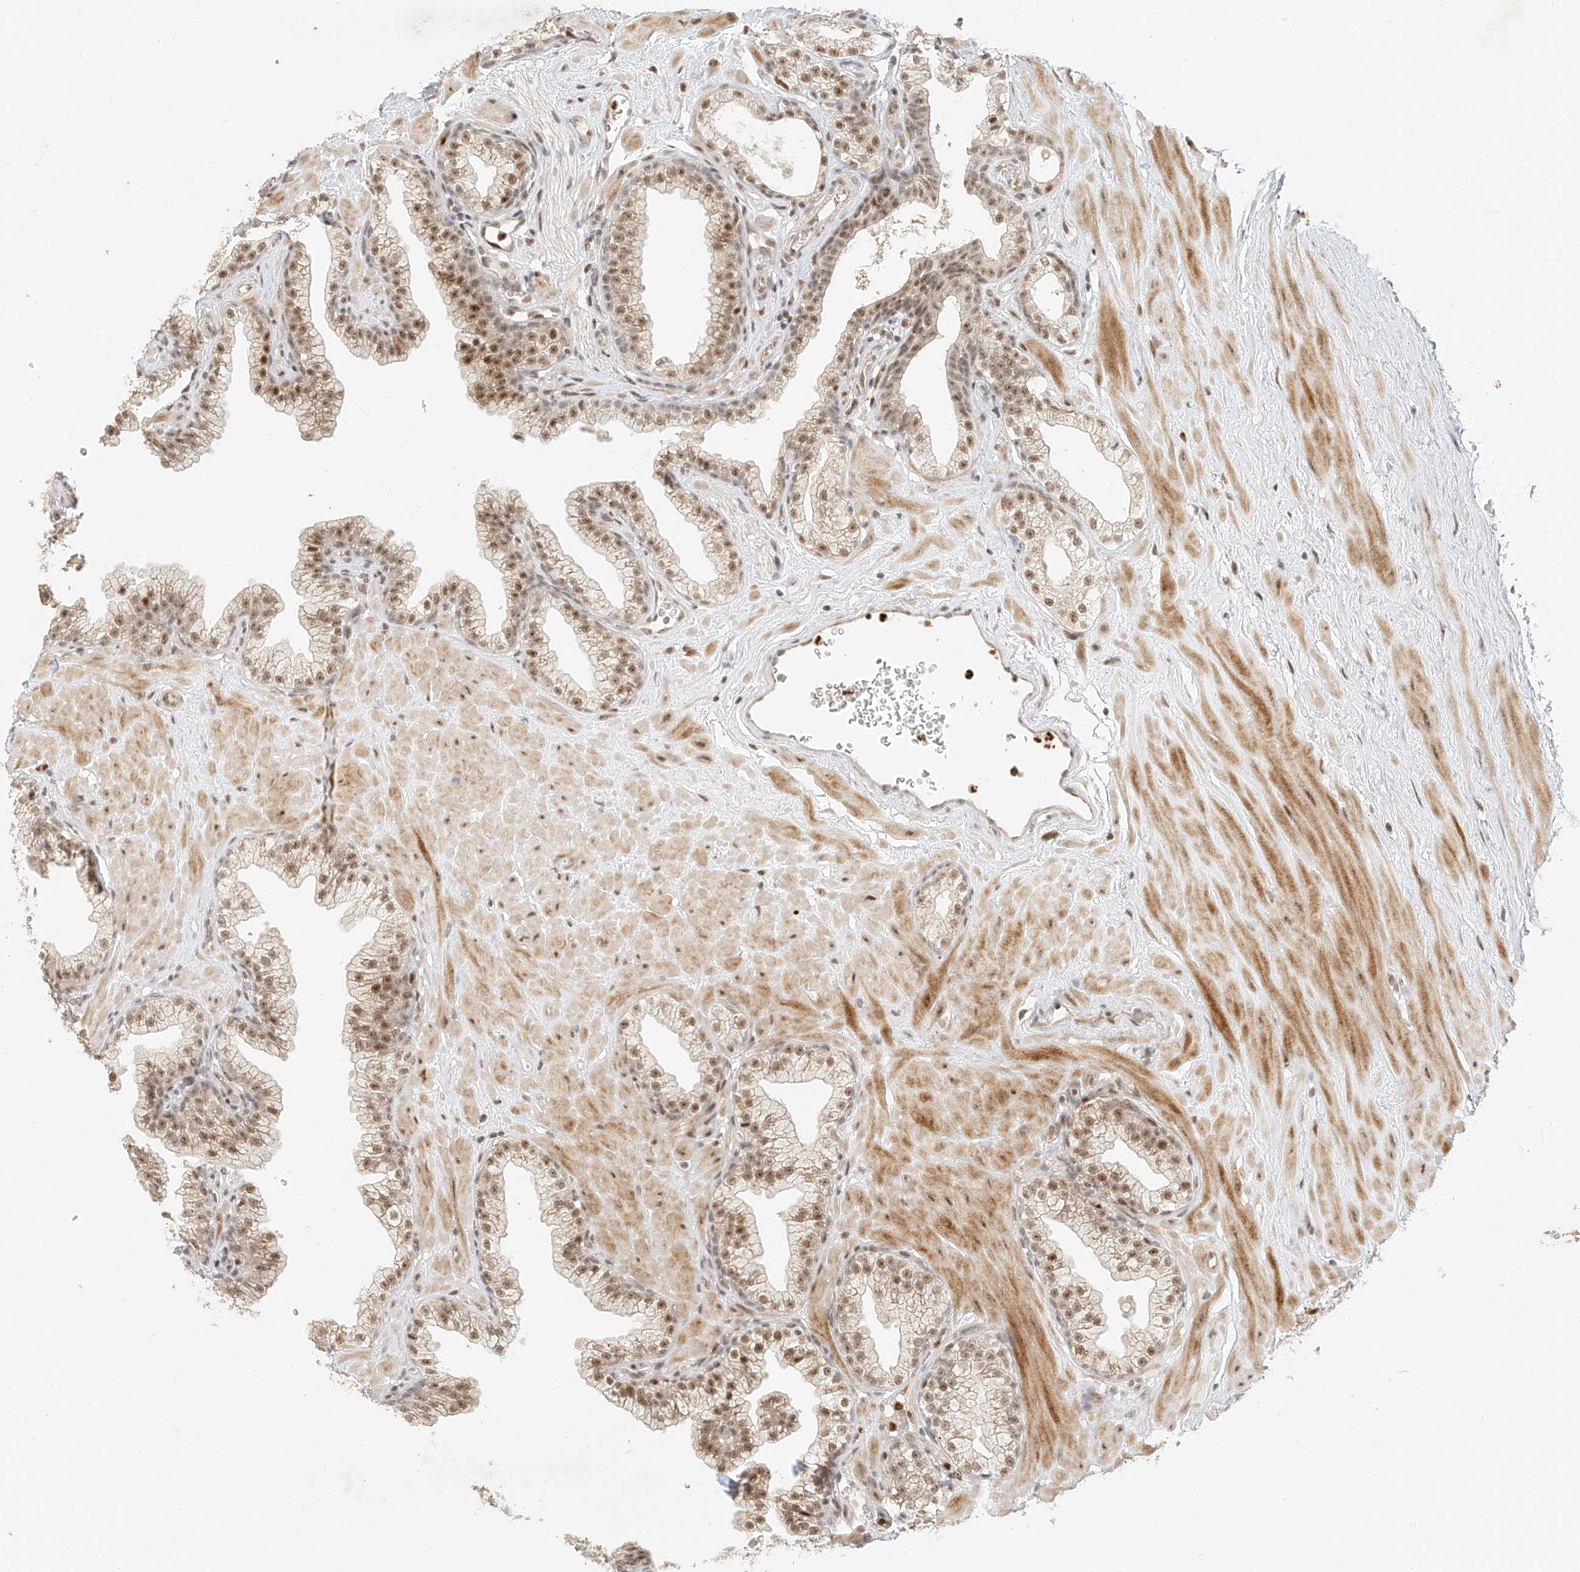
{"staining": {"intensity": "moderate", "quantity": ">75%", "location": "nuclear"}, "tissue": "prostate", "cell_type": "Glandular cells", "image_type": "normal", "snomed": [{"axis": "morphology", "description": "Normal tissue, NOS"}, {"axis": "morphology", "description": "Urothelial carcinoma, Low grade"}, {"axis": "topography", "description": "Urinary bladder"}, {"axis": "topography", "description": "Prostate"}], "caption": "Immunohistochemistry (DAB (3,3'-diaminobenzidine)) staining of benign prostate demonstrates moderate nuclear protein positivity in about >75% of glandular cells.", "gene": "CXorf58", "patient": {"sex": "male", "age": 60}}